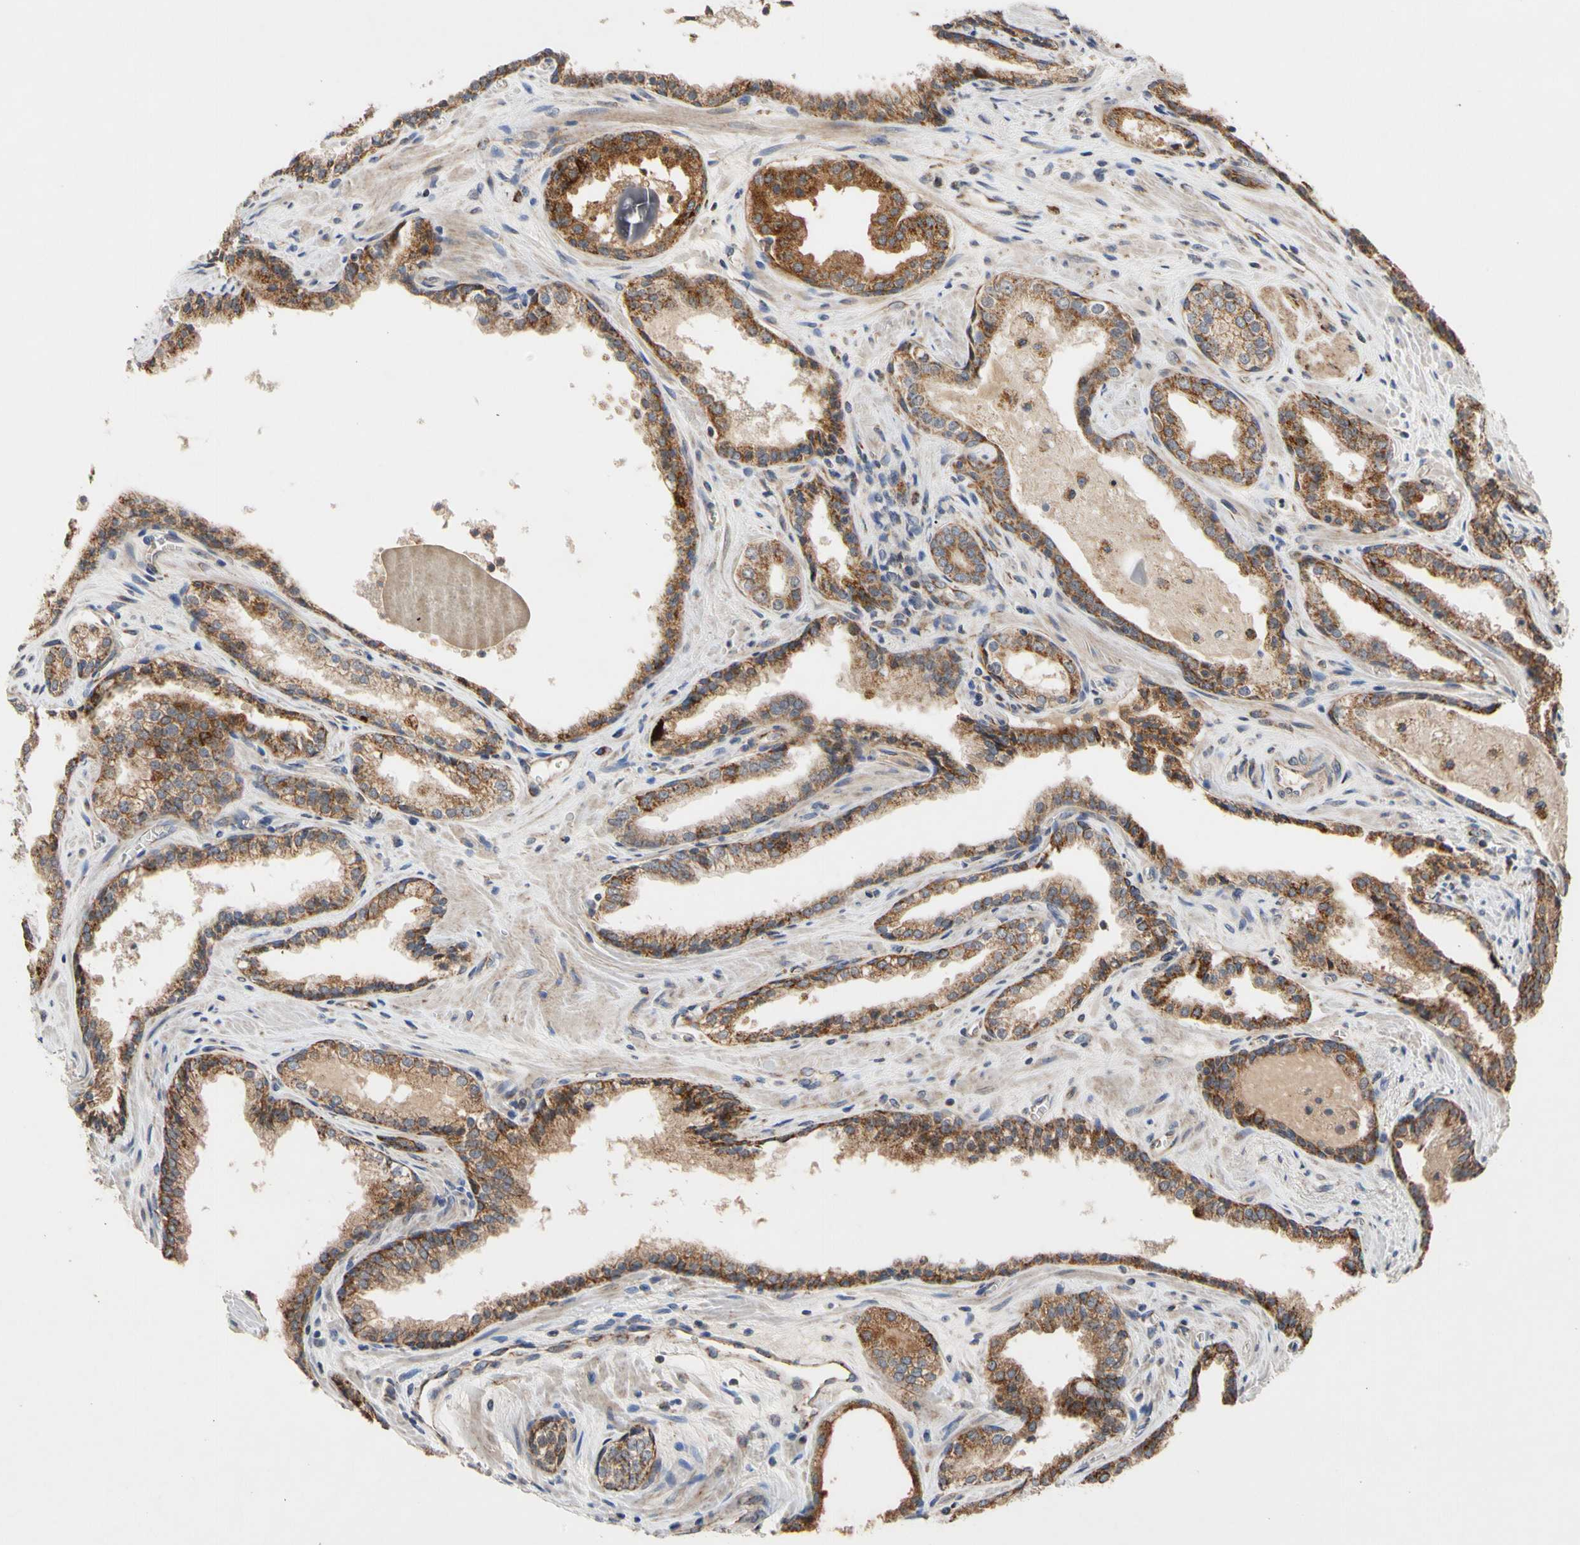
{"staining": {"intensity": "moderate", "quantity": ">75%", "location": "cytoplasmic/membranous"}, "tissue": "prostate cancer", "cell_type": "Tumor cells", "image_type": "cancer", "snomed": [{"axis": "morphology", "description": "Adenocarcinoma, Low grade"}, {"axis": "topography", "description": "Prostate"}], "caption": "An immunohistochemistry (IHC) photomicrograph of neoplastic tissue is shown. Protein staining in brown shows moderate cytoplasmic/membranous positivity in adenocarcinoma (low-grade) (prostate) within tumor cells.", "gene": "GPD2", "patient": {"sex": "male", "age": 60}}